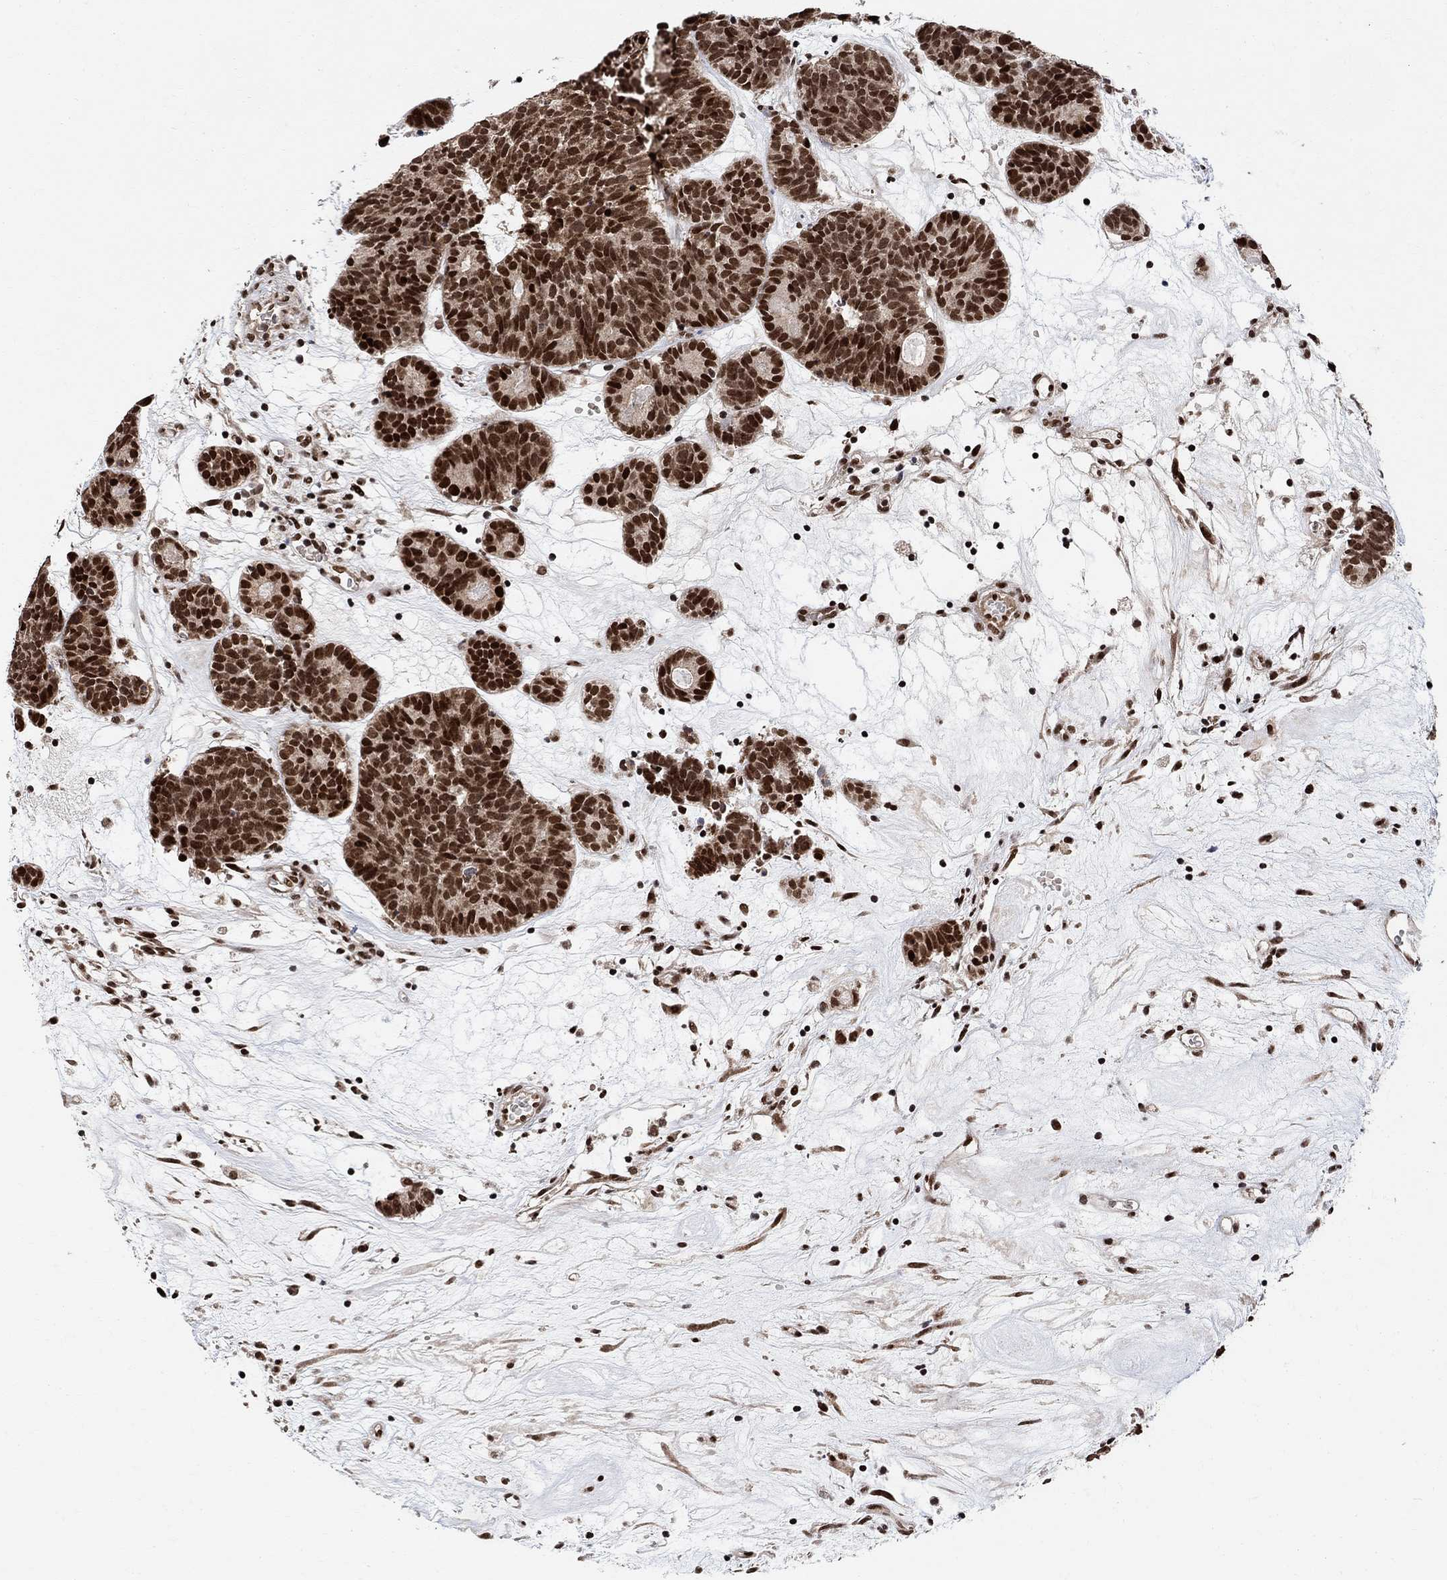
{"staining": {"intensity": "strong", "quantity": ">75%", "location": "nuclear"}, "tissue": "head and neck cancer", "cell_type": "Tumor cells", "image_type": "cancer", "snomed": [{"axis": "morphology", "description": "Adenocarcinoma, NOS"}, {"axis": "topography", "description": "Head-Neck"}], "caption": "Head and neck cancer (adenocarcinoma) was stained to show a protein in brown. There is high levels of strong nuclear staining in about >75% of tumor cells.", "gene": "E4F1", "patient": {"sex": "female", "age": 81}}